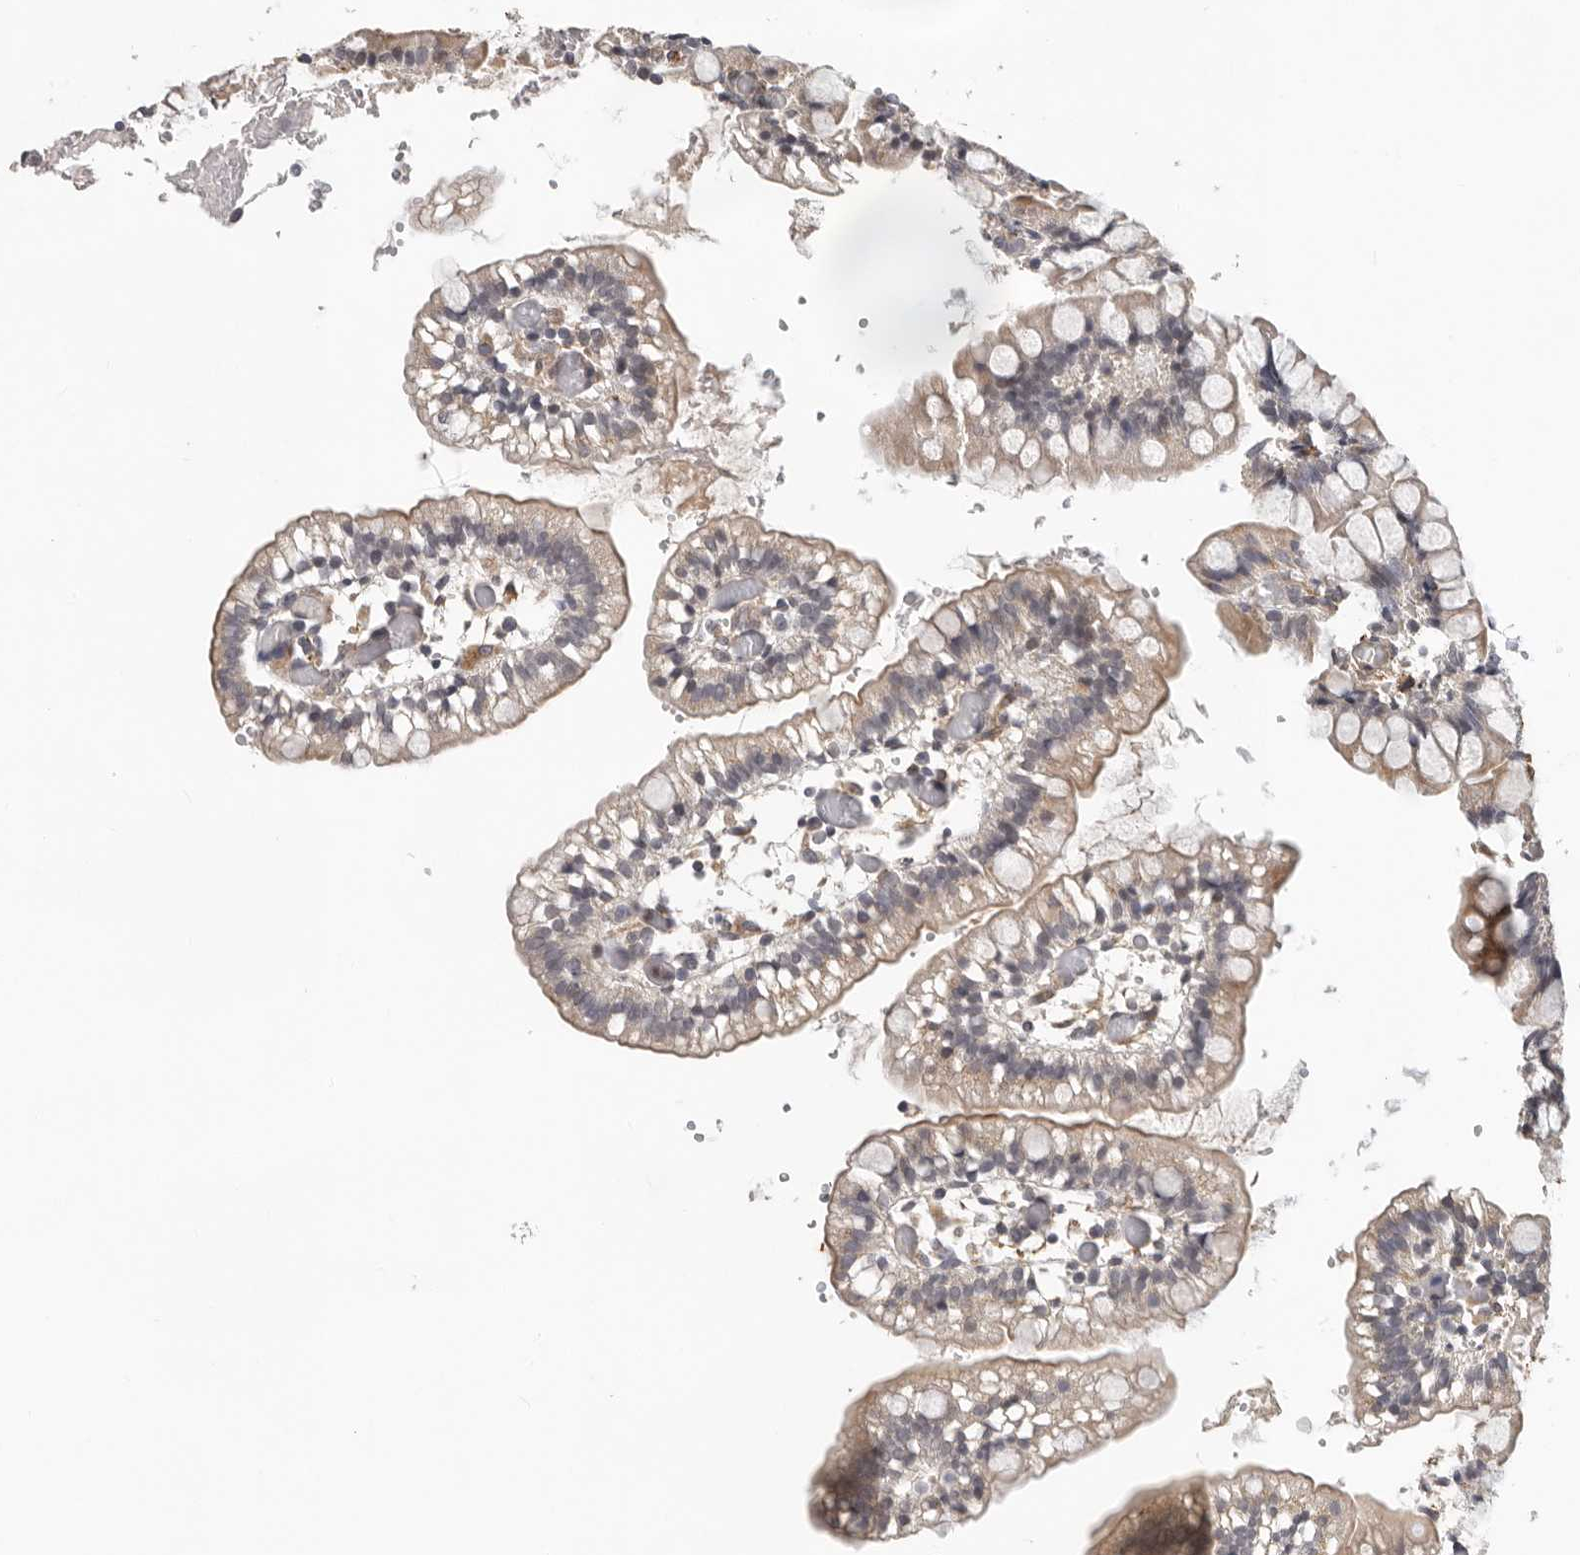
{"staining": {"intensity": "moderate", "quantity": "25%-75%", "location": "cytoplasmic/membranous"}, "tissue": "small intestine", "cell_type": "Glandular cells", "image_type": "normal", "snomed": [{"axis": "morphology", "description": "Normal tissue, NOS"}, {"axis": "morphology", "description": "Developmental malformation"}, {"axis": "topography", "description": "Small intestine"}], "caption": "The photomicrograph shows staining of unremarkable small intestine, revealing moderate cytoplasmic/membranous protein staining (brown color) within glandular cells. (DAB (3,3'-diaminobenzidine) = brown stain, brightfield microscopy at high magnification).", "gene": "RNF157", "patient": {"sex": "male"}}